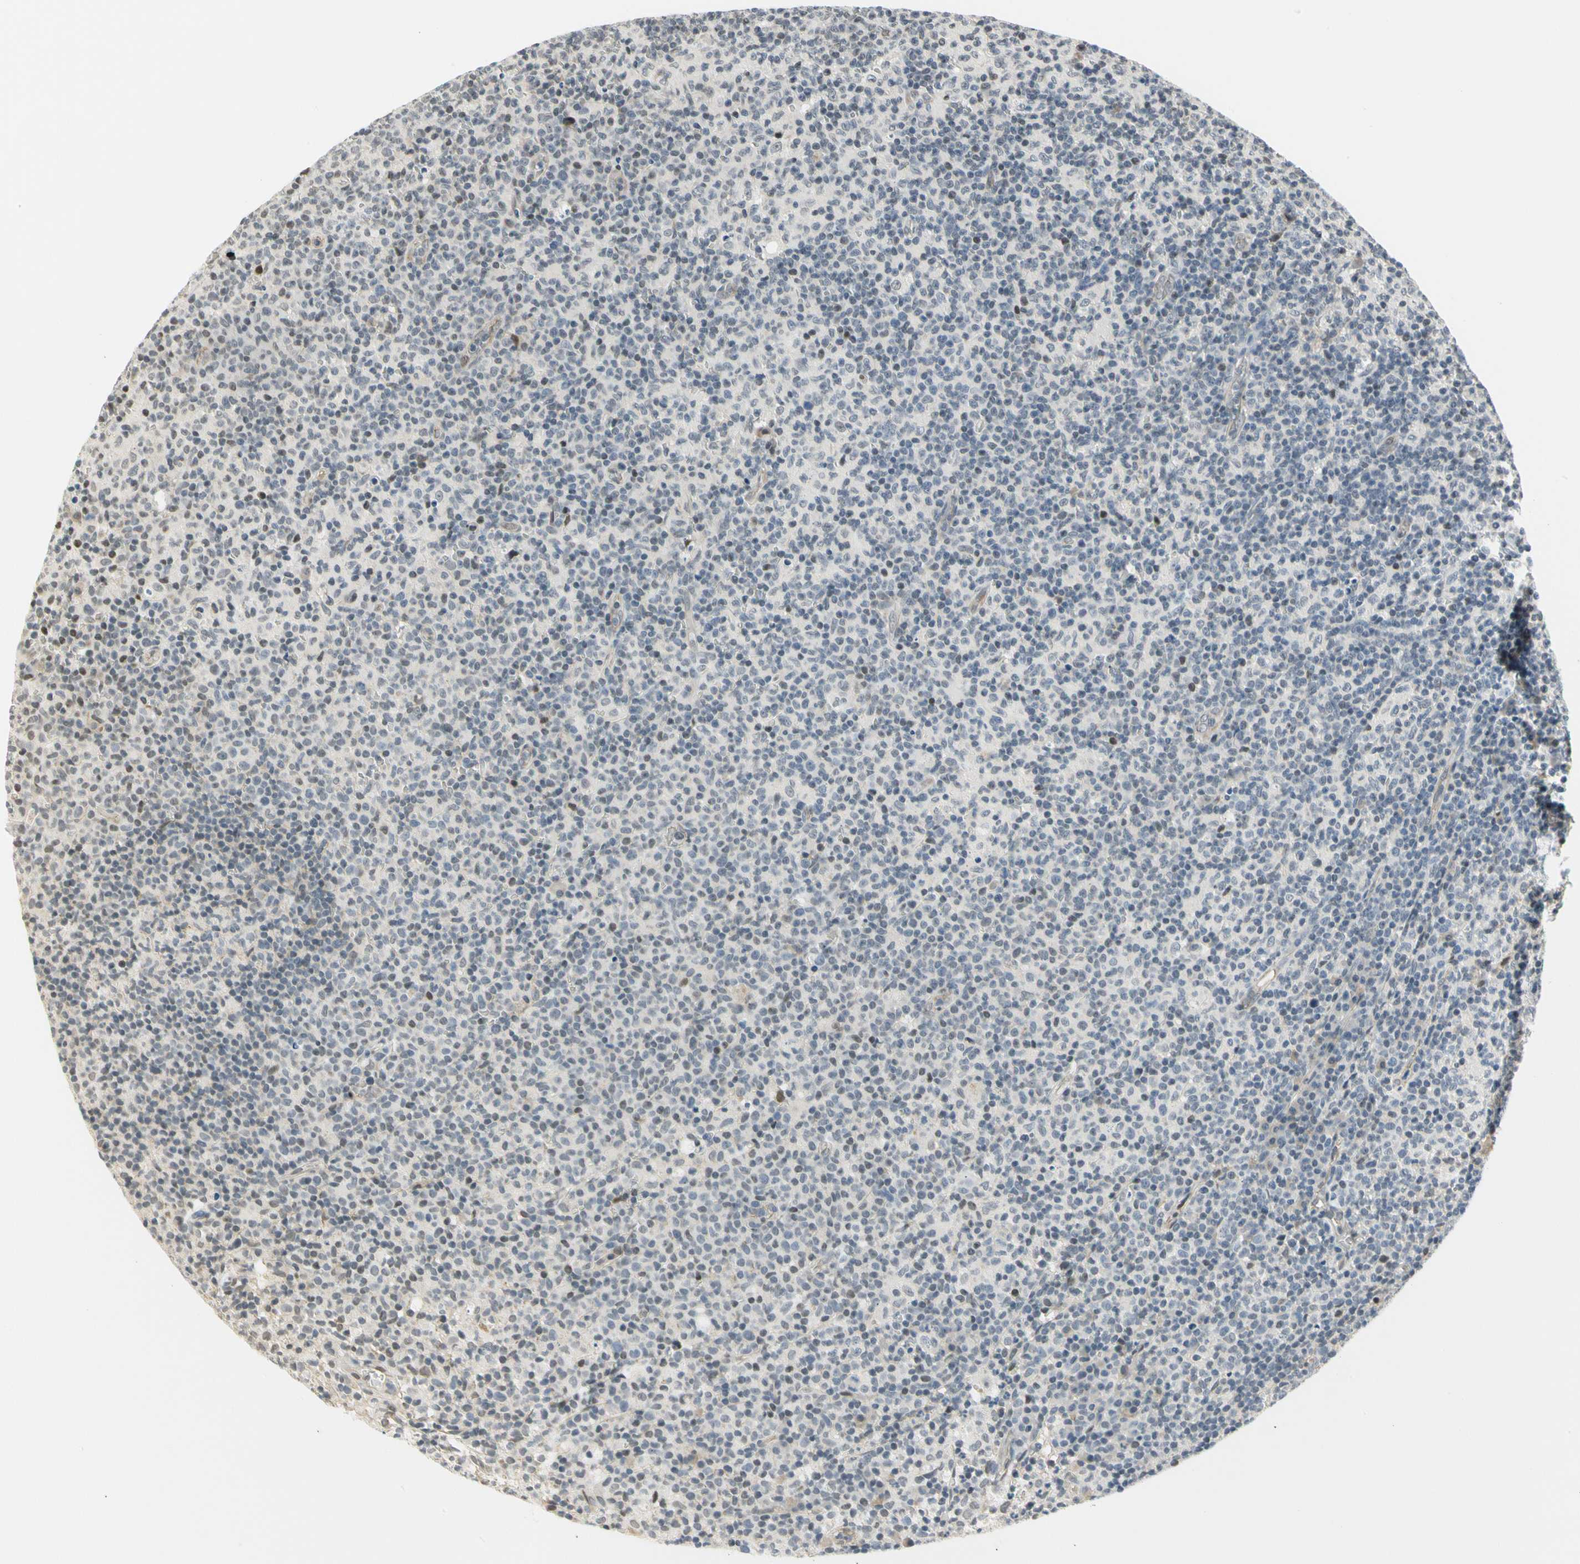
{"staining": {"intensity": "weak", "quantity": "<25%", "location": "nuclear"}, "tissue": "lymph node", "cell_type": "Germinal center cells", "image_type": "normal", "snomed": [{"axis": "morphology", "description": "Normal tissue, NOS"}, {"axis": "morphology", "description": "Inflammation, NOS"}, {"axis": "topography", "description": "Lymph node"}], "caption": "Germinal center cells show no significant protein positivity in benign lymph node.", "gene": "IMPG2", "patient": {"sex": "male", "age": 55}}